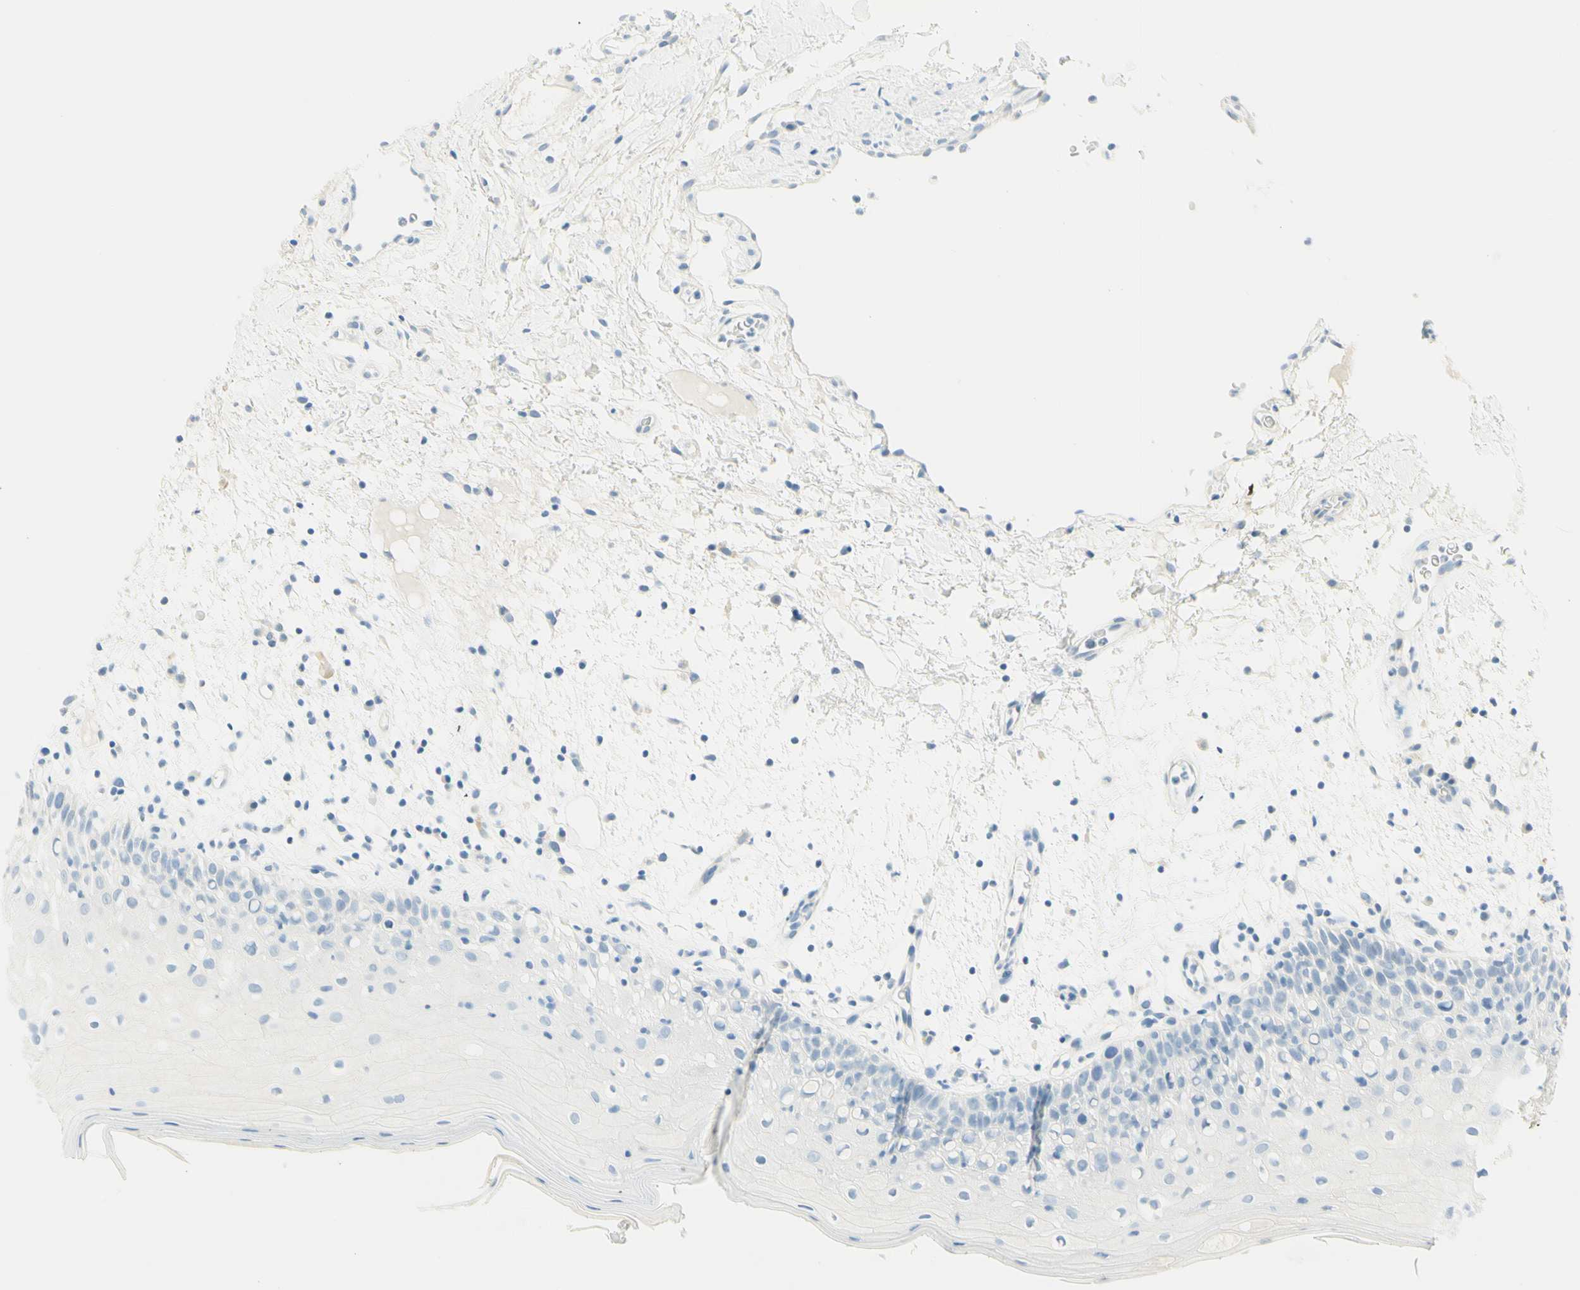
{"staining": {"intensity": "negative", "quantity": "none", "location": "none"}, "tissue": "oral mucosa", "cell_type": "Squamous epithelial cells", "image_type": "normal", "snomed": [{"axis": "morphology", "description": "Normal tissue, NOS"}, {"axis": "morphology", "description": "Squamous cell carcinoma, NOS"}, {"axis": "topography", "description": "Skeletal muscle"}, {"axis": "topography", "description": "Oral tissue"}], "caption": "The micrograph displays no staining of squamous epithelial cells in benign oral mucosa.", "gene": "TMEM132D", "patient": {"sex": "male", "age": 71}}